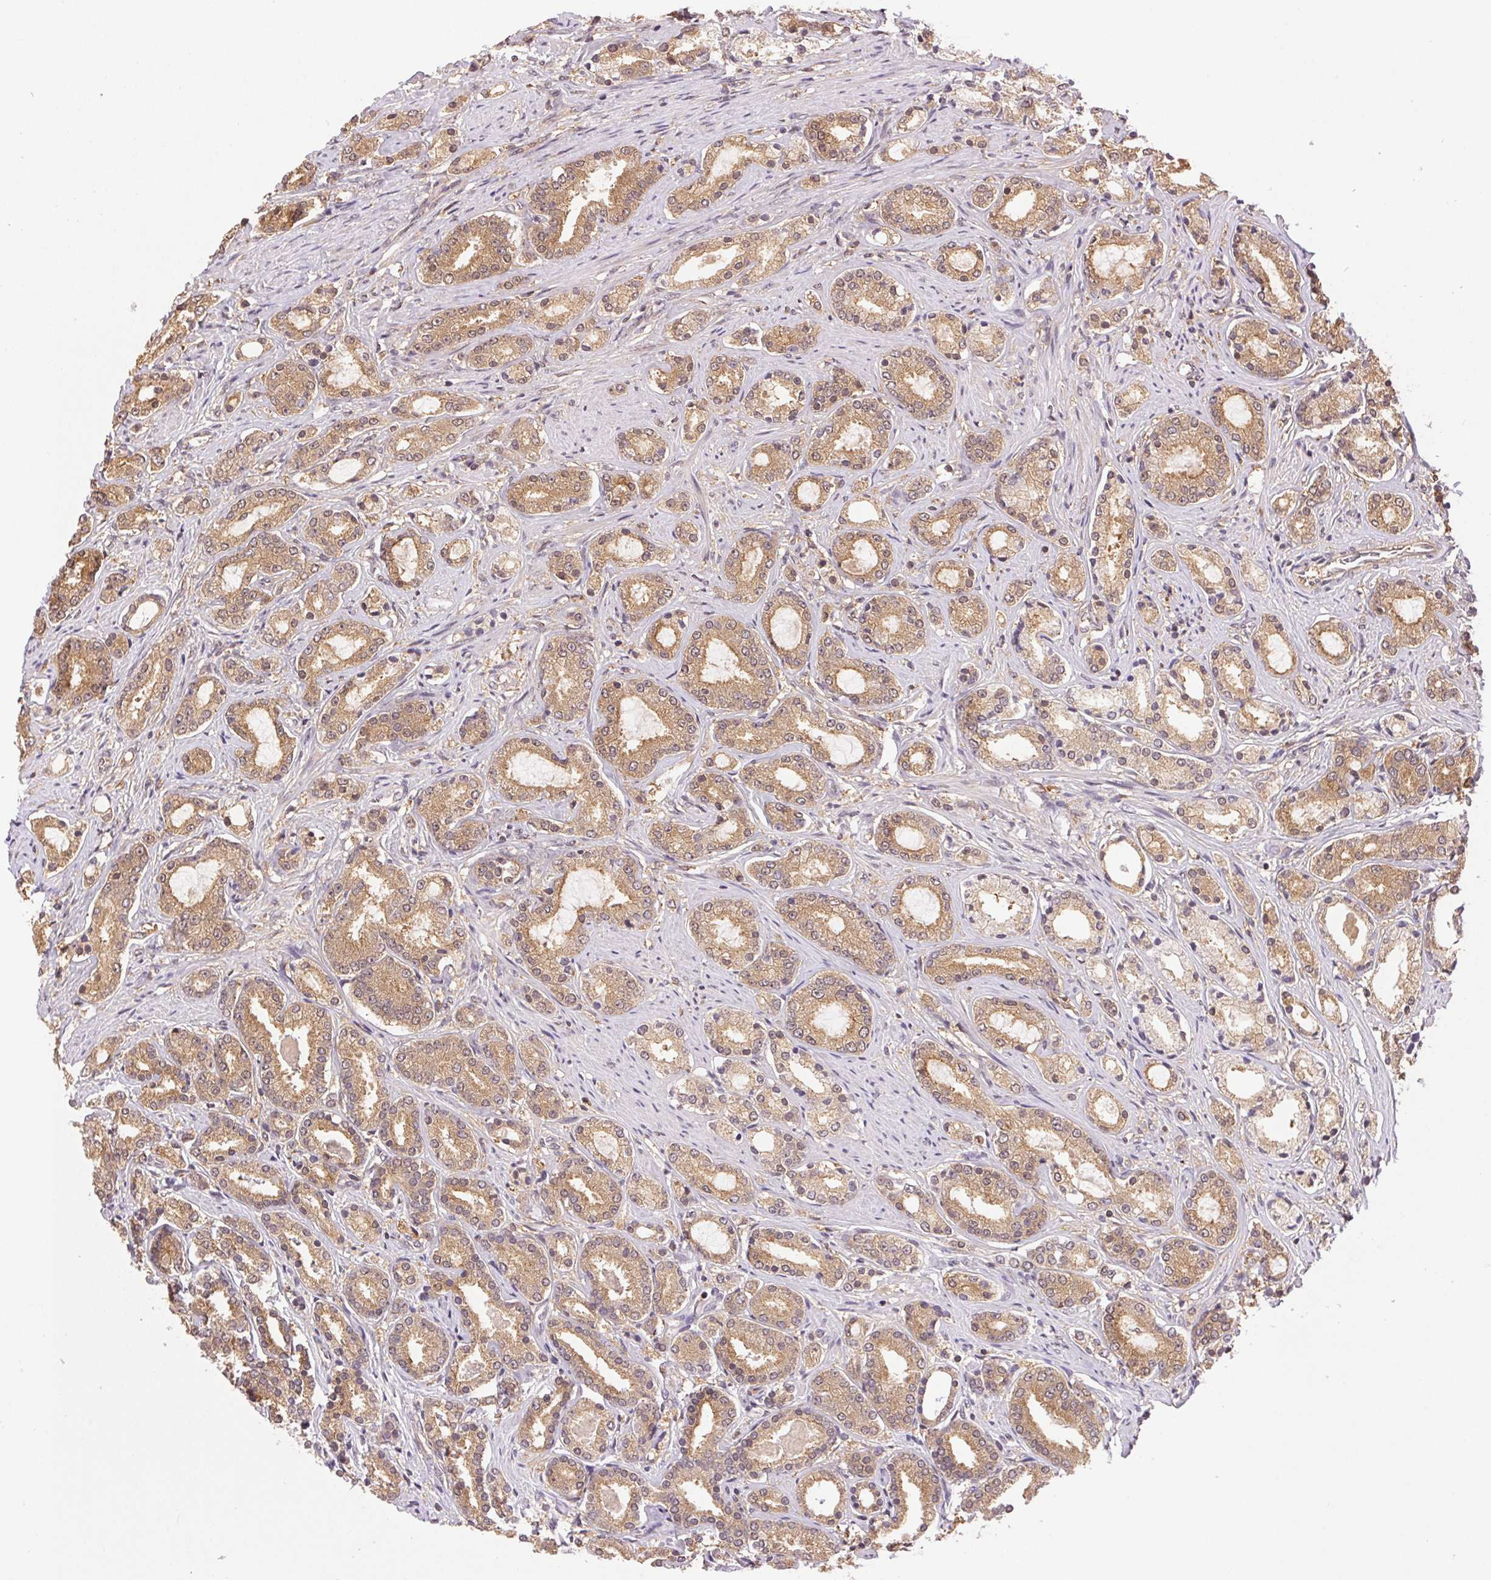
{"staining": {"intensity": "weak", "quantity": ">75%", "location": "cytoplasmic/membranous"}, "tissue": "prostate cancer", "cell_type": "Tumor cells", "image_type": "cancer", "snomed": [{"axis": "morphology", "description": "Adenocarcinoma, High grade"}, {"axis": "topography", "description": "Prostate"}], "caption": "Immunohistochemical staining of high-grade adenocarcinoma (prostate) displays low levels of weak cytoplasmic/membranous staining in about >75% of tumor cells.", "gene": "GDI2", "patient": {"sex": "male", "age": 63}}